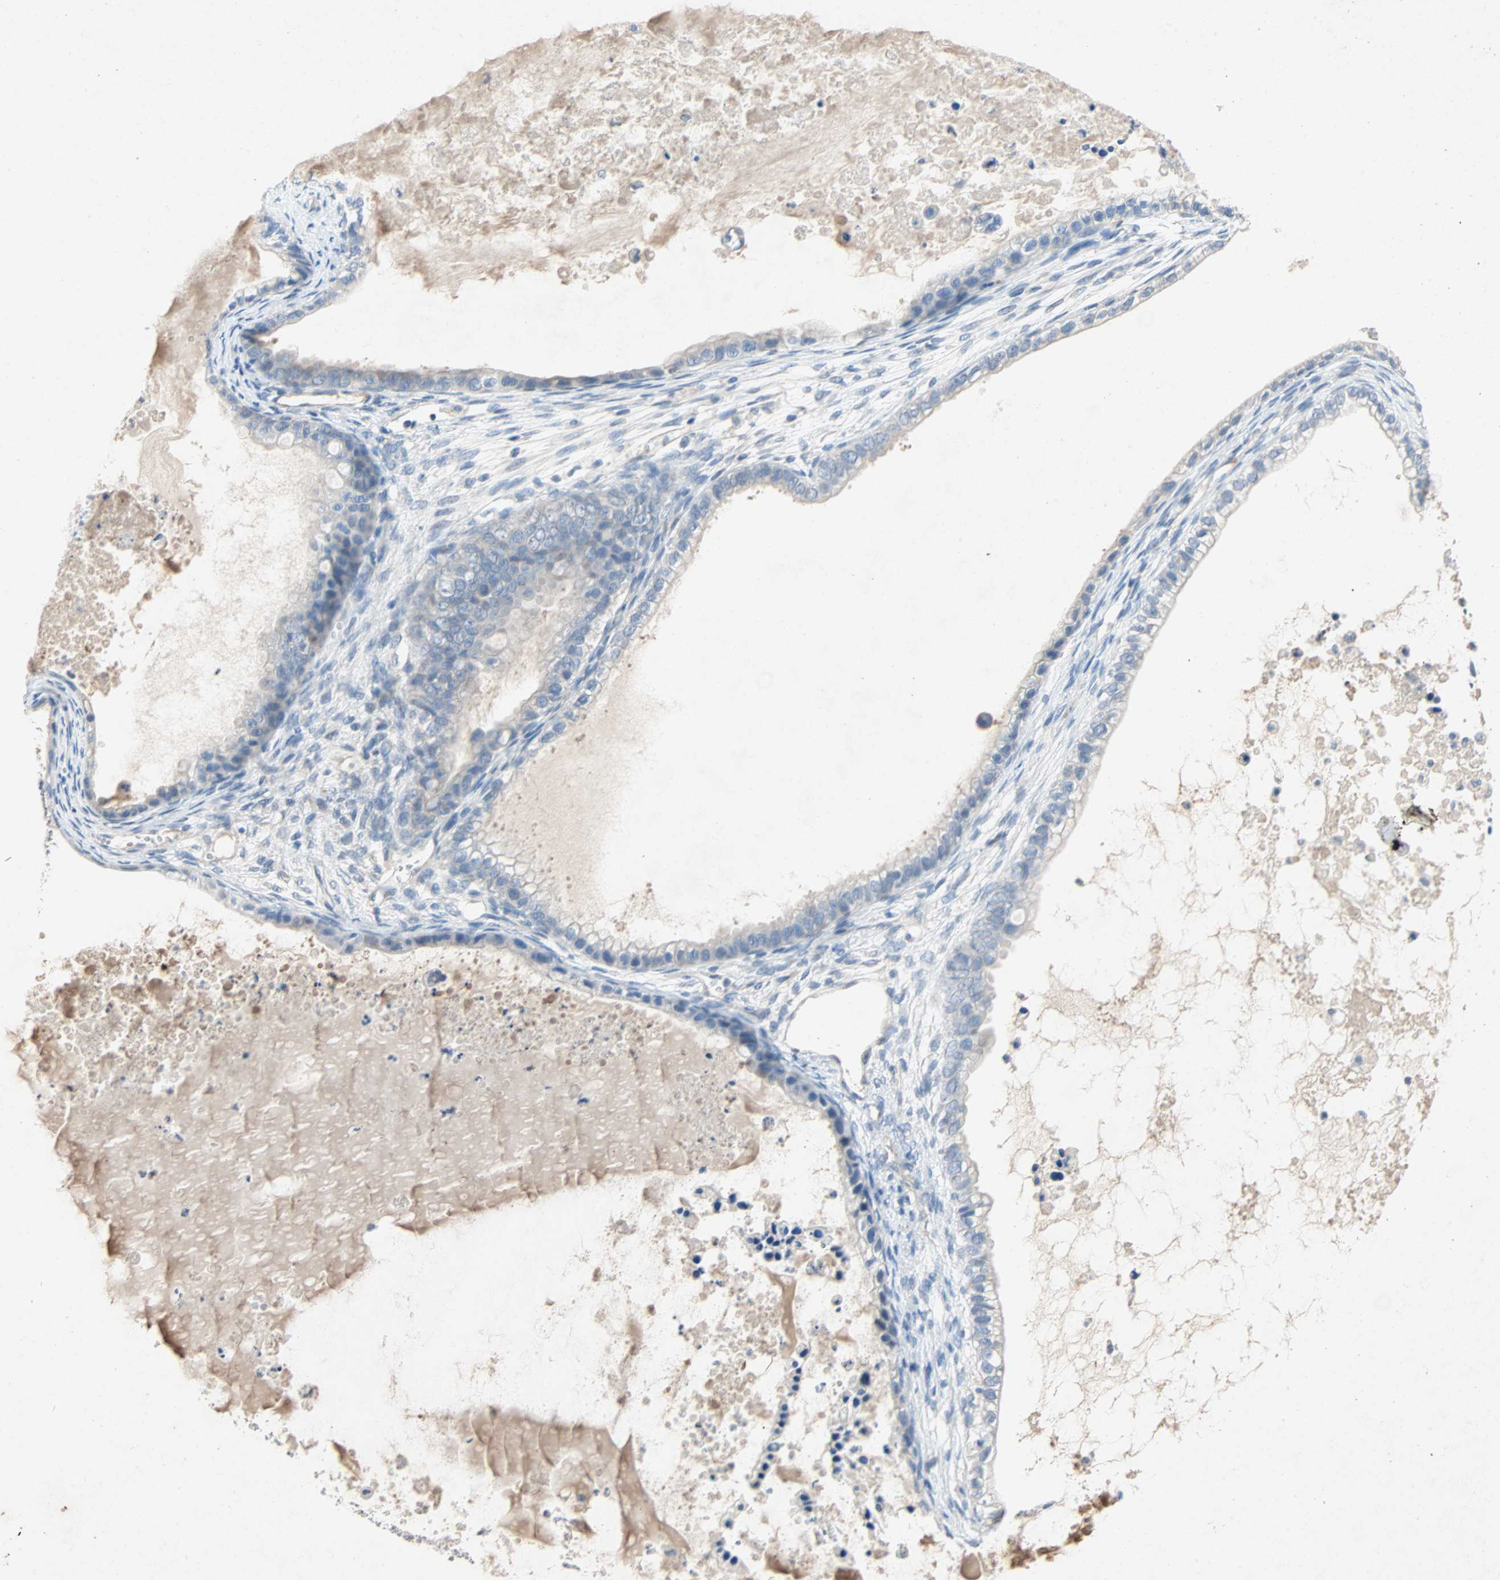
{"staining": {"intensity": "negative", "quantity": "none", "location": "none"}, "tissue": "ovarian cancer", "cell_type": "Tumor cells", "image_type": "cancer", "snomed": [{"axis": "morphology", "description": "Cystadenocarcinoma, mucinous, NOS"}, {"axis": "topography", "description": "Ovary"}], "caption": "Immunohistochemistry (IHC) photomicrograph of human ovarian cancer (mucinous cystadenocarcinoma) stained for a protein (brown), which displays no staining in tumor cells.", "gene": "PCDHB2", "patient": {"sex": "female", "age": 80}}